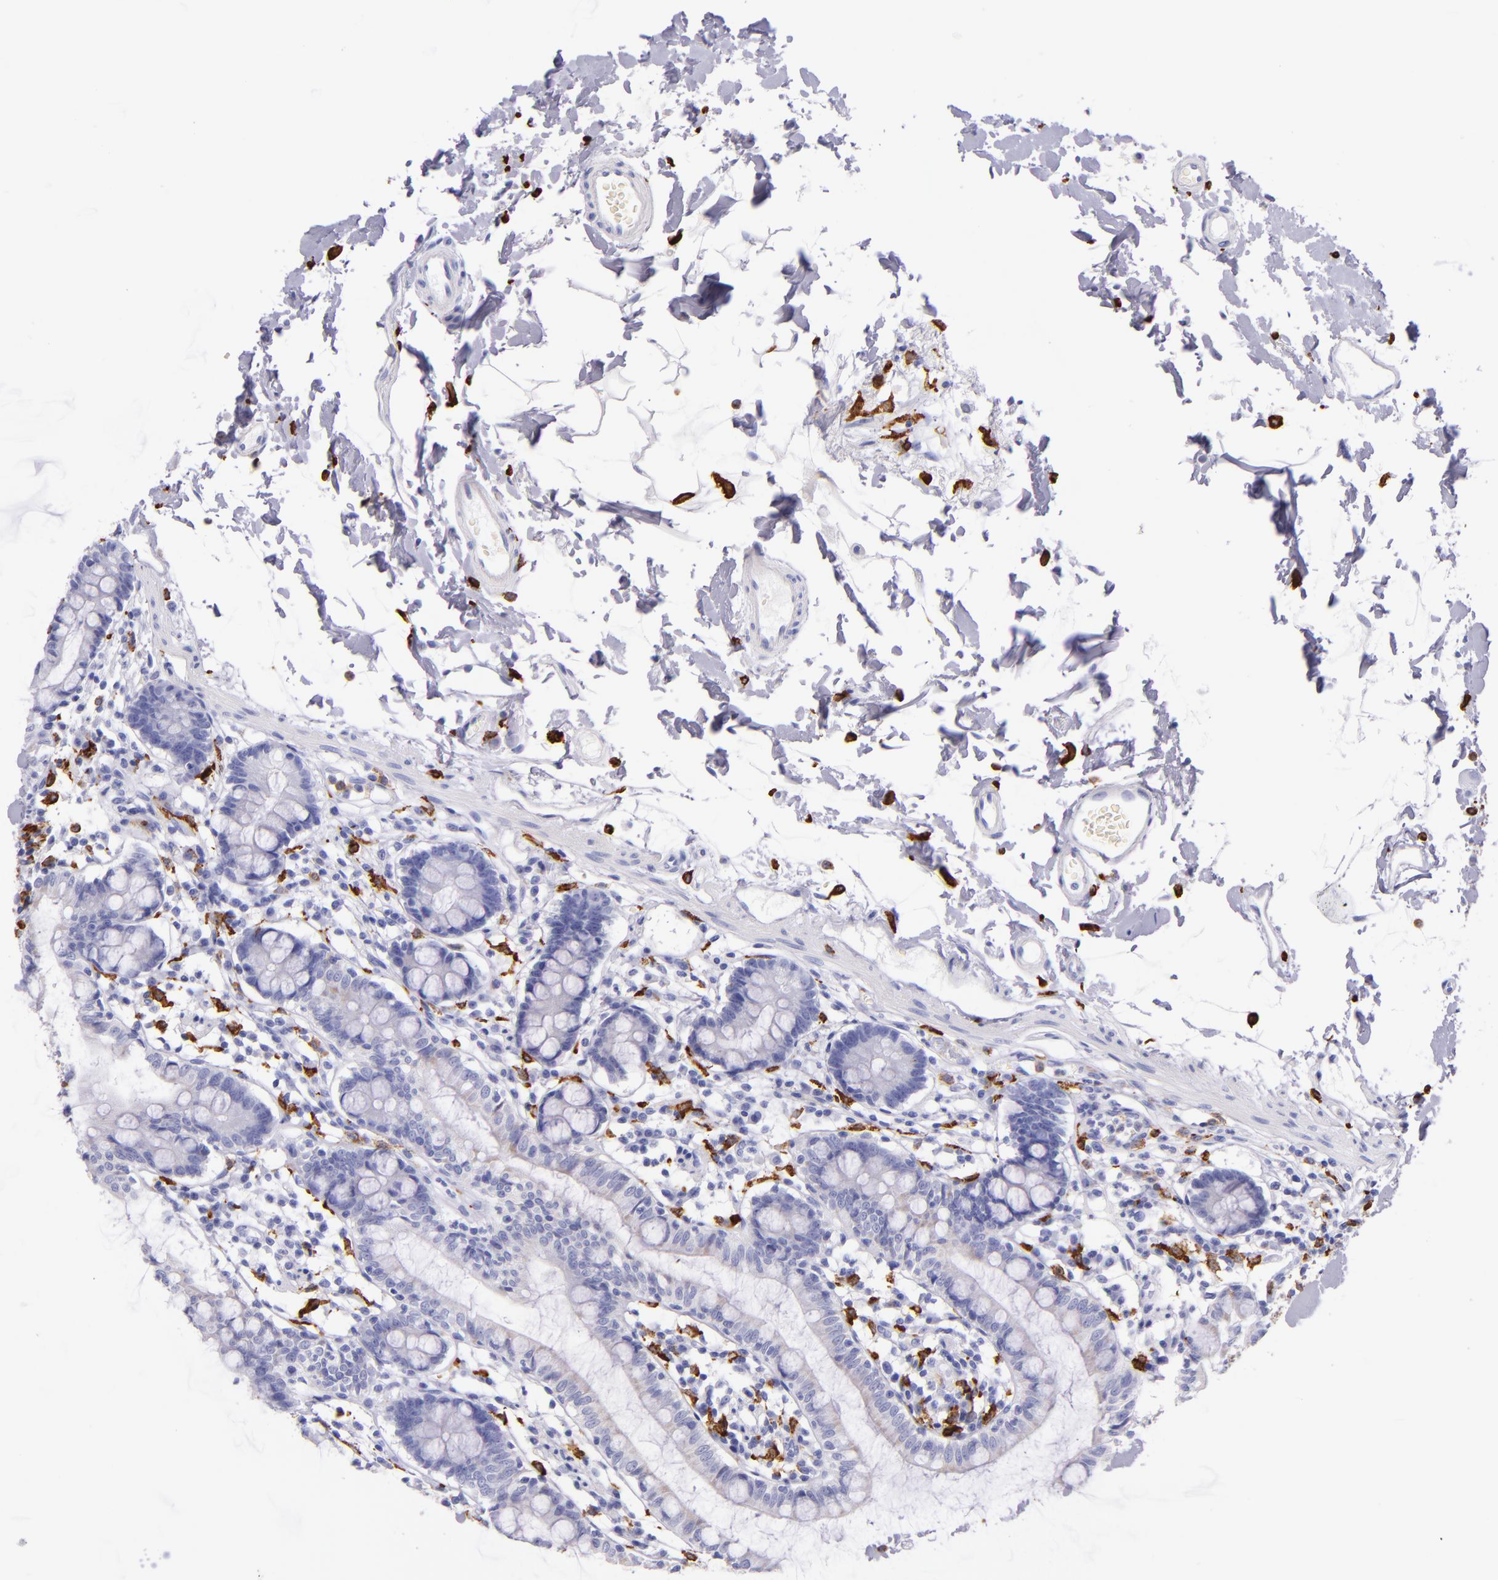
{"staining": {"intensity": "negative", "quantity": "none", "location": "none"}, "tissue": "small intestine", "cell_type": "Glandular cells", "image_type": "normal", "snomed": [{"axis": "morphology", "description": "Normal tissue, NOS"}, {"axis": "topography", "description": "Small intestine"}], "caption": "IHC of benign human small intestine demonstrates no staining in glandular cells. (DAB immunohistochemistry (IHC) visualized using brightfield microscopy, high magnification).", "gene": "CD163", "patient": {"sex": "female", "age": 61}}